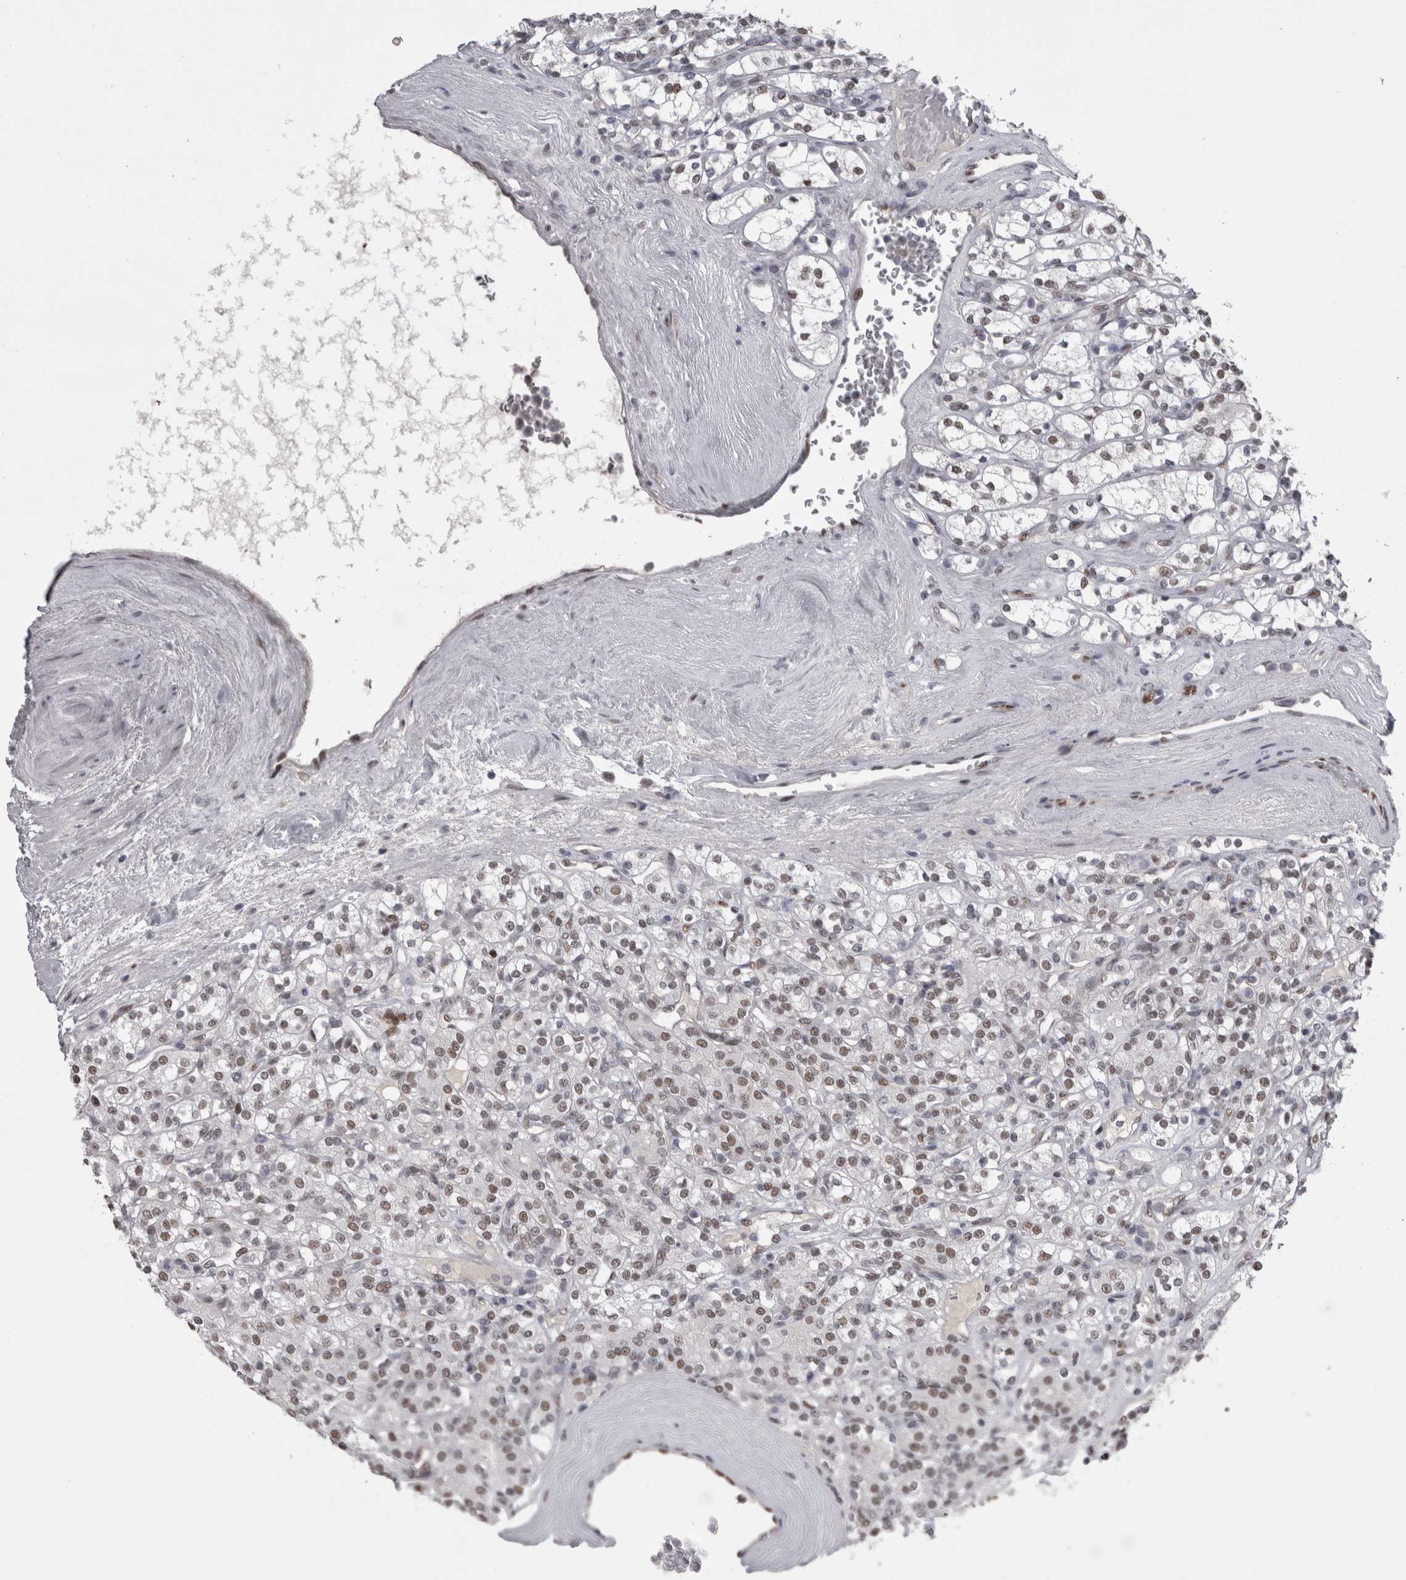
{"staining": {"intensity": "weak", "quantity": ">75%", "location": "nuclear"}, "tissue": "renal cancer", "cell_type": "Tumor cells", "image_type": "cancer", "snomed": [{"axis": "morphology", "description": "Adenocarcinoma, NOS"}, {"axis": "topography", "description": "Kidney"}], "caption": "DAB (3,3'-diaminobenzidine) immunohistochemical staining of renal cancer (adenocarcinoma) demonstrates weak nuclear protein expression in approximately >75% of tumor cells.", "gene": "C1orf54", "patient": {"sex": "male", "age": 77}}